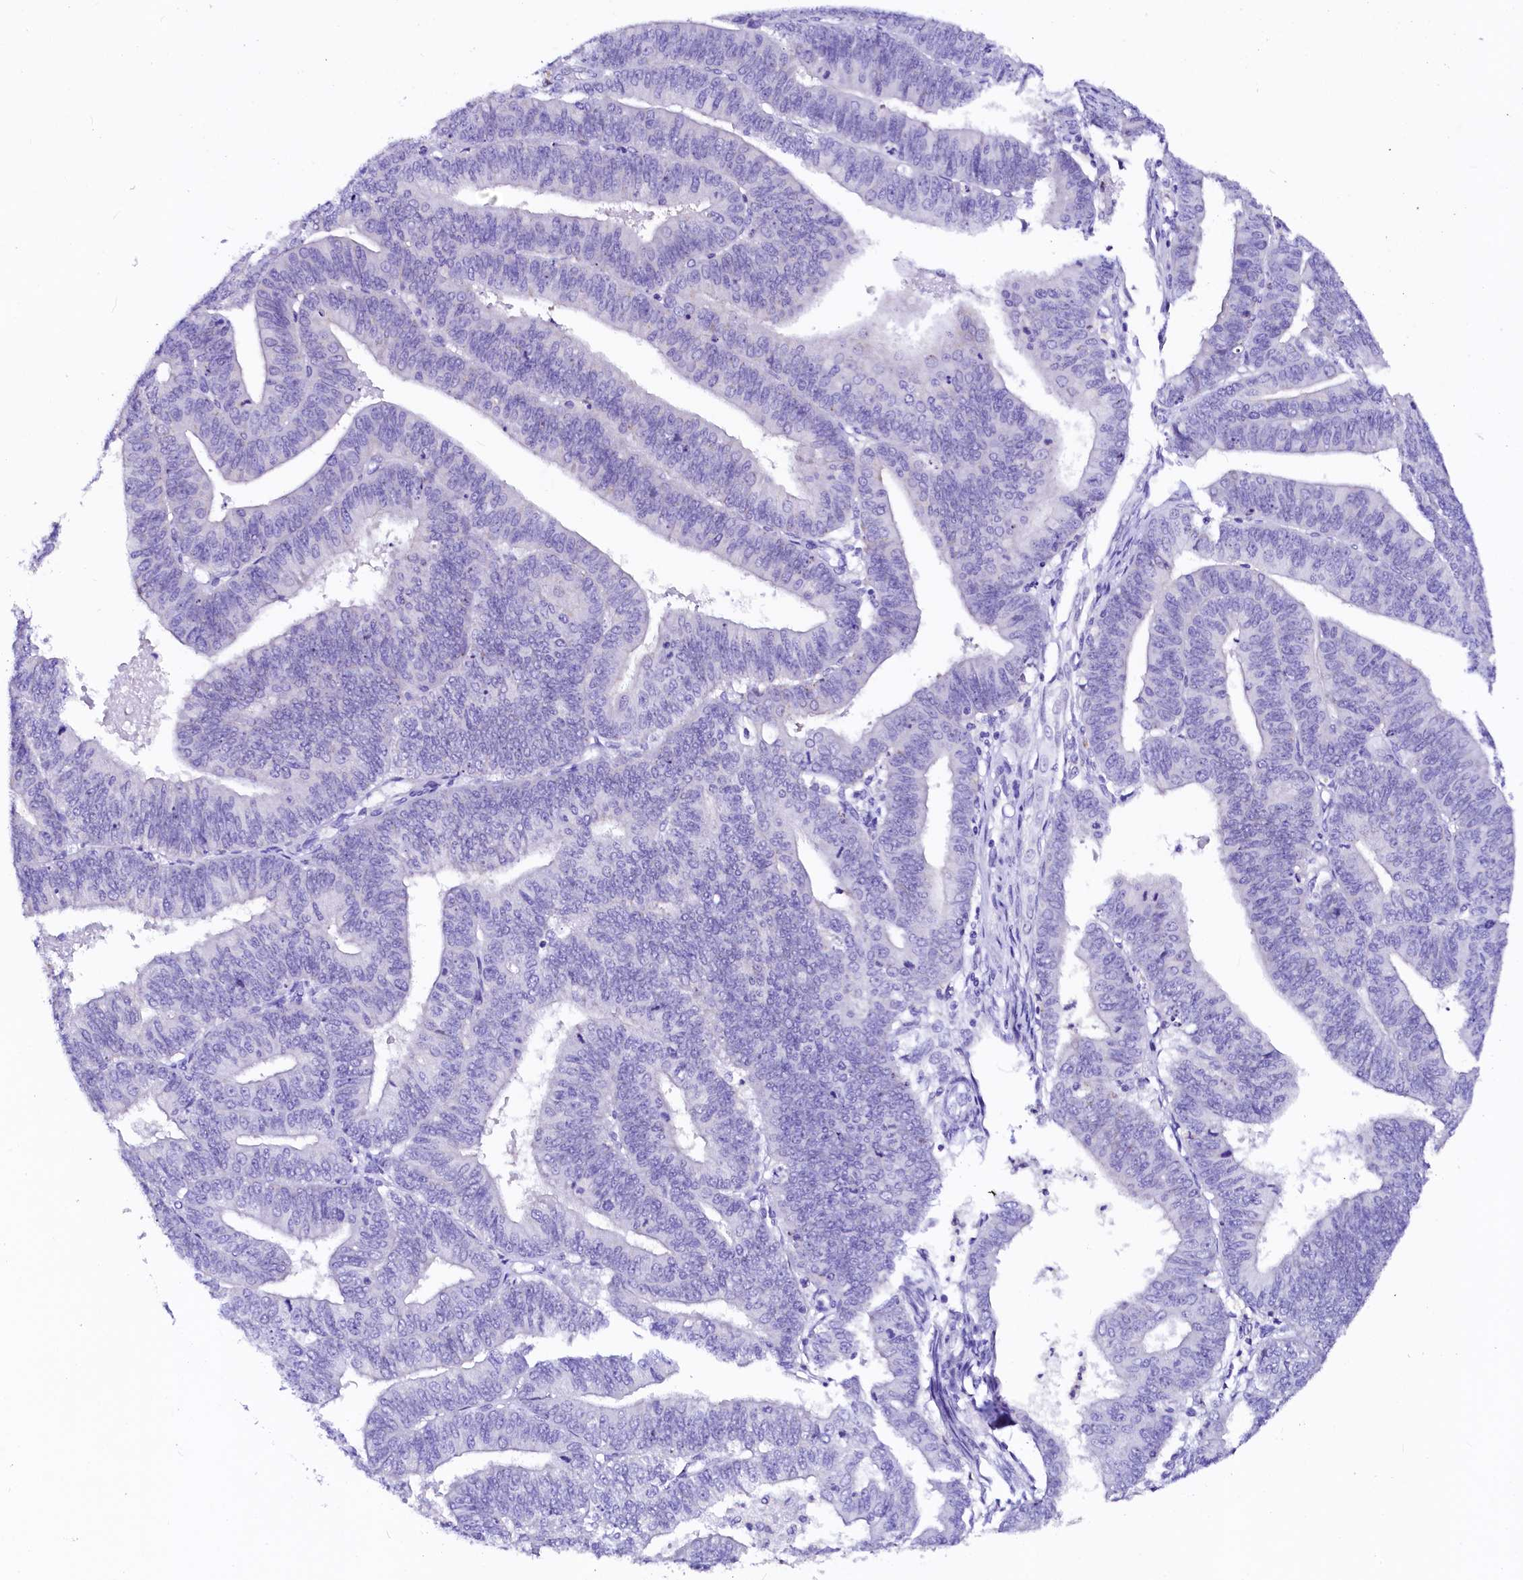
{"staining": {"intensity": "negative", "quantity": "none", "location": "none"}, "tissue": "endometrial cancer", "cell_type": "Tumor cells", "image_type": "cancer", "snomed": [{"axis": "morphology", "description": "Adenocarcinoma, NOS"}, {"axis": "topography", "description": "Endometrium"}], "caption": "An IHC histopathology image of endometrial cancer (adenocarcinoma) is shown. There is no staining in tumor cells of endometrial cancer (adenocarcinoma).", "gene": "NALF1", "patient": {"sex": "female", "age": 73}}